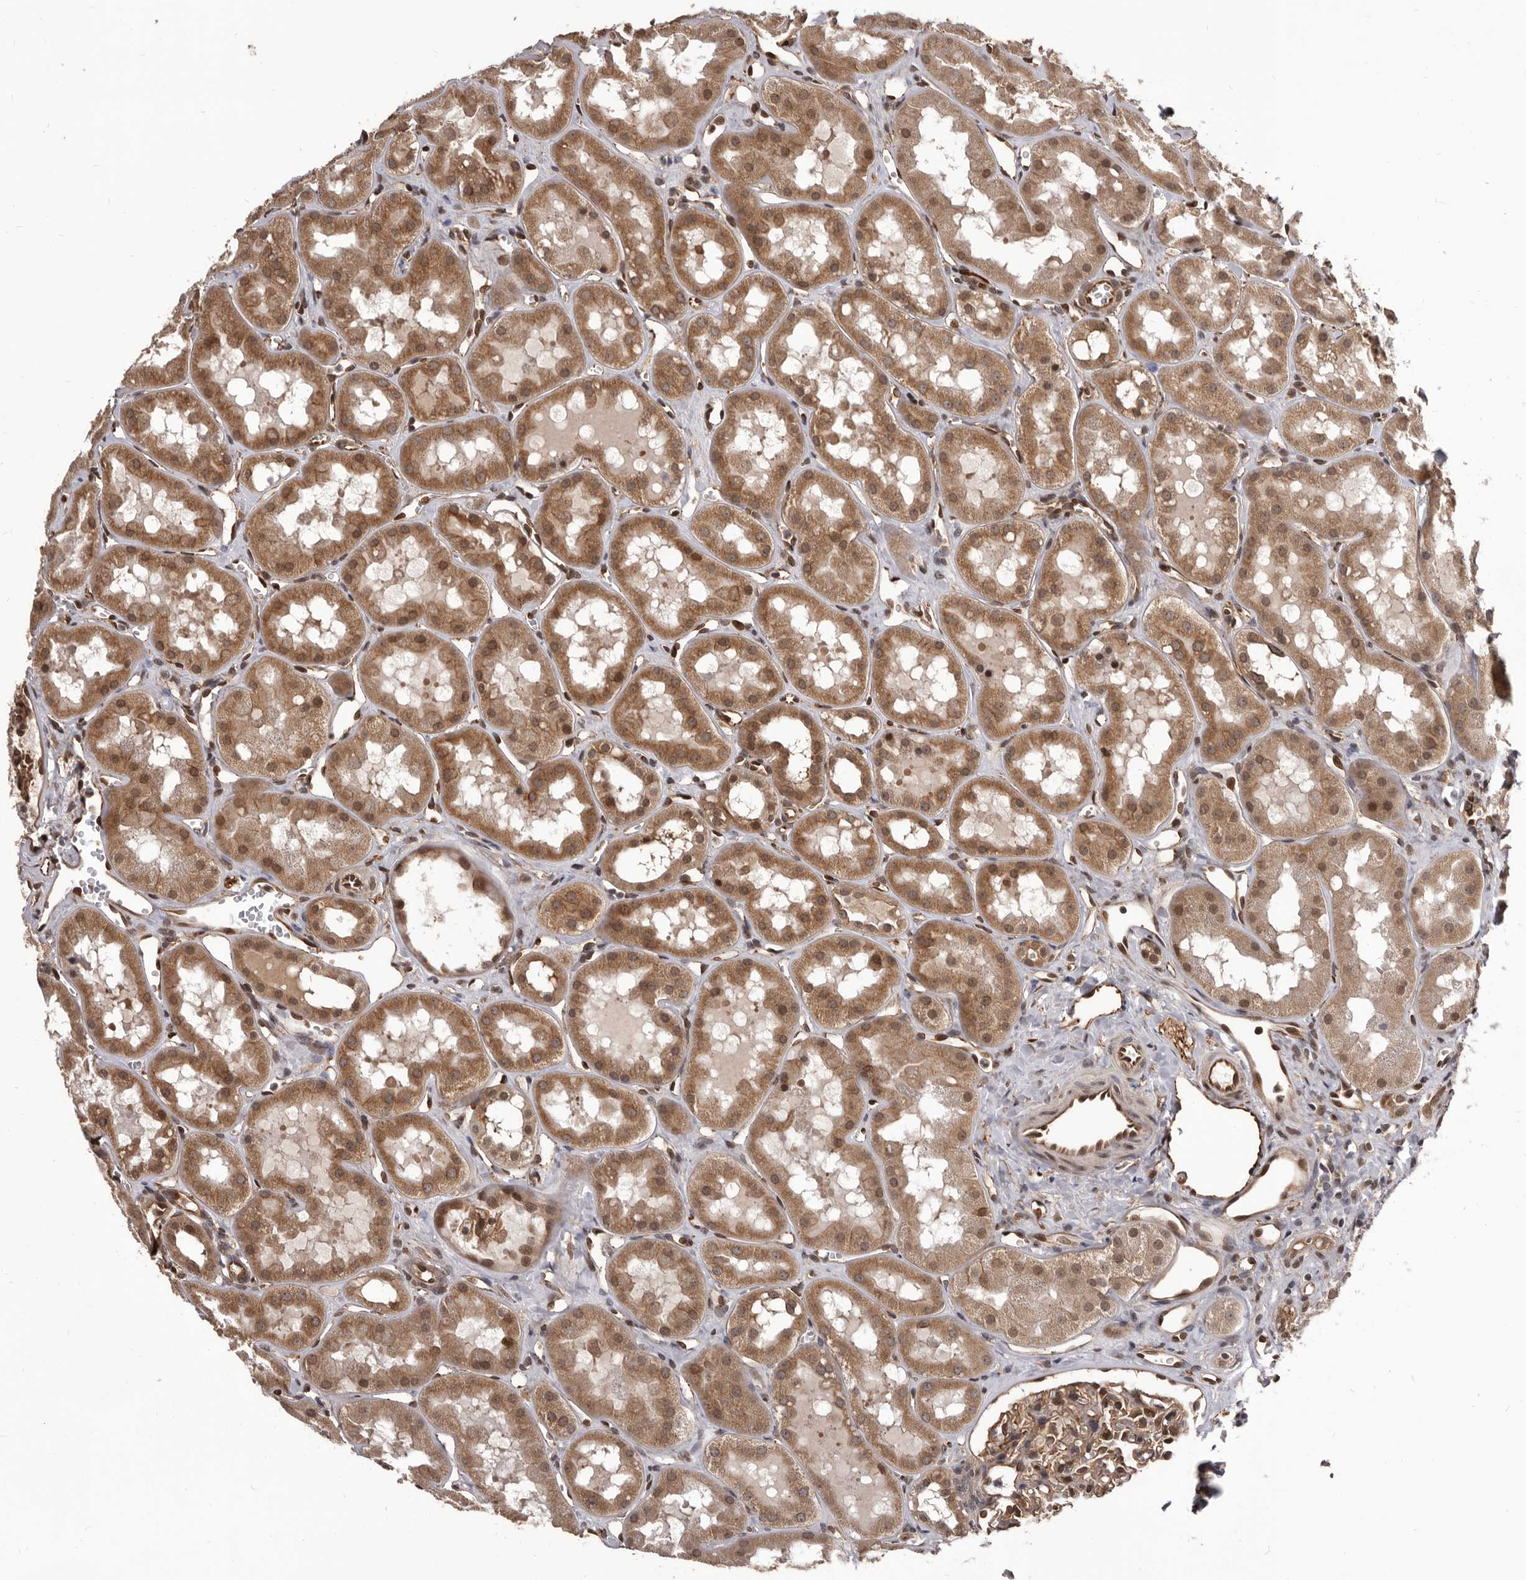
{"staining": {"intensity": "moderate", "quantity": ">75%", "location": "cytoplasmic/membranous,nuclear"}, "tissue": "kidney", "cell_type": "Cells in glomeruli", "image_type": "normal", "snomed": [{"axis": "morphology", "description": "Normal tissue, NOS"}, {"axis": "topography", "description": "Kidney"}], "caption": "Immunohistochemistry (IHC) micrograph of normal kidney: kidney stained using immunohistochemistry demonstrates medium levels of moderate protein expression localized specifically in the cytoplasmic/membranous,nuclear of cells in glomeruli, appearing as a cytoplasmic/membranous,nuclear brown color.", "gene": "ADAMTS20", "patient": {"sex": "male", "age": 16}}